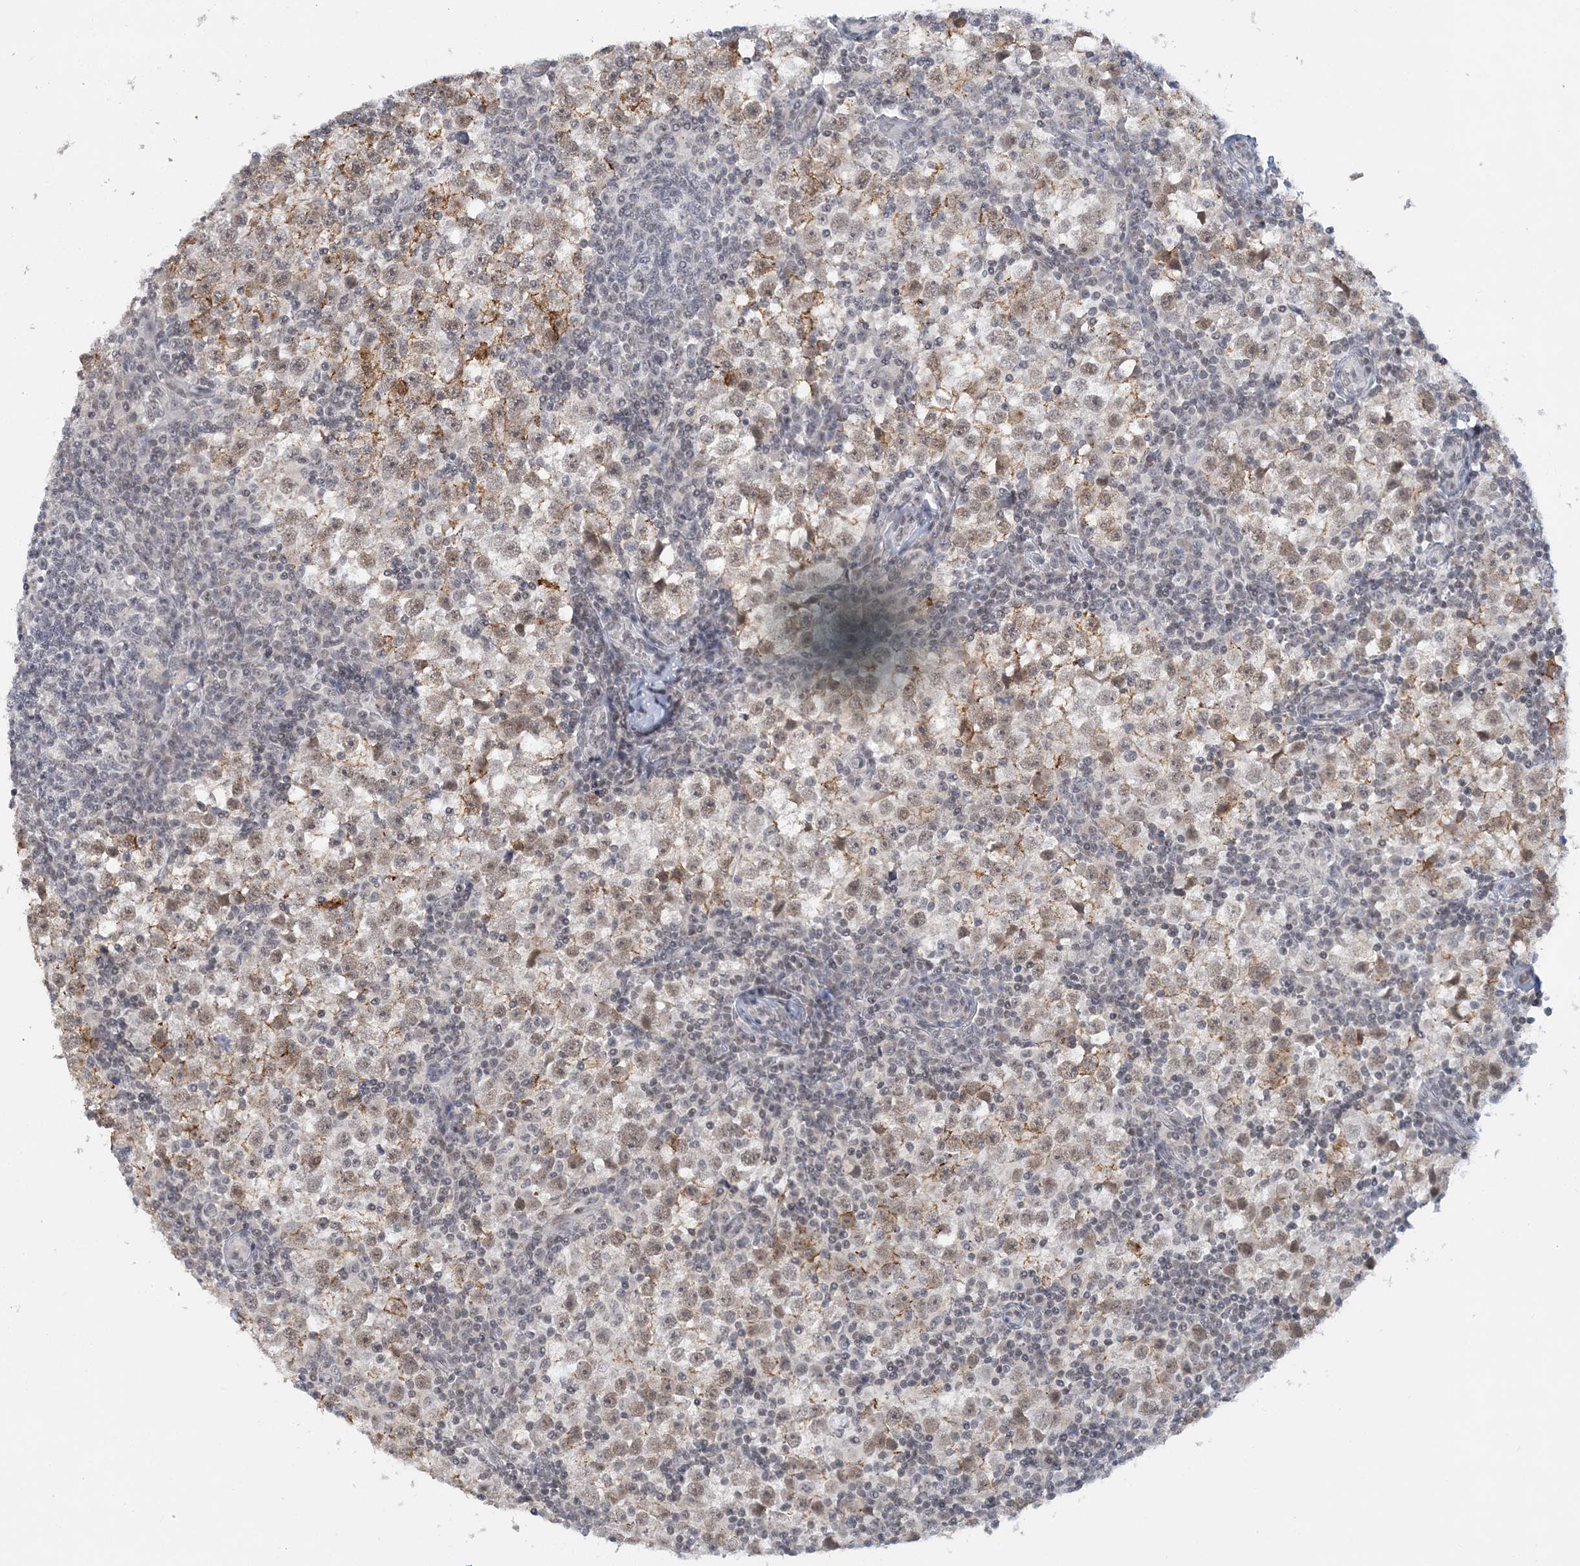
{"staining": {"intensity": "moderate", "quantity": ">75%", "location": "cytoplasmic/membranous,nuclear"}, "tissue": "testis cancer", "cell_type": "Tumor cells", "image_type": "cancer", "snomed": [{"axis": "morphology", "description": "Seminoma, NOS"}, {"axis": "topography", "description": "Testis"}], "caption": "IHC (DAB) staining of human testis seminoma exhibits moderate cytoplasmic/membranous and nuclear protein staining in approximately >75% of tumor cells.", "gene": "KMT2D", "patient": {"sex": "male", "age": 65}}